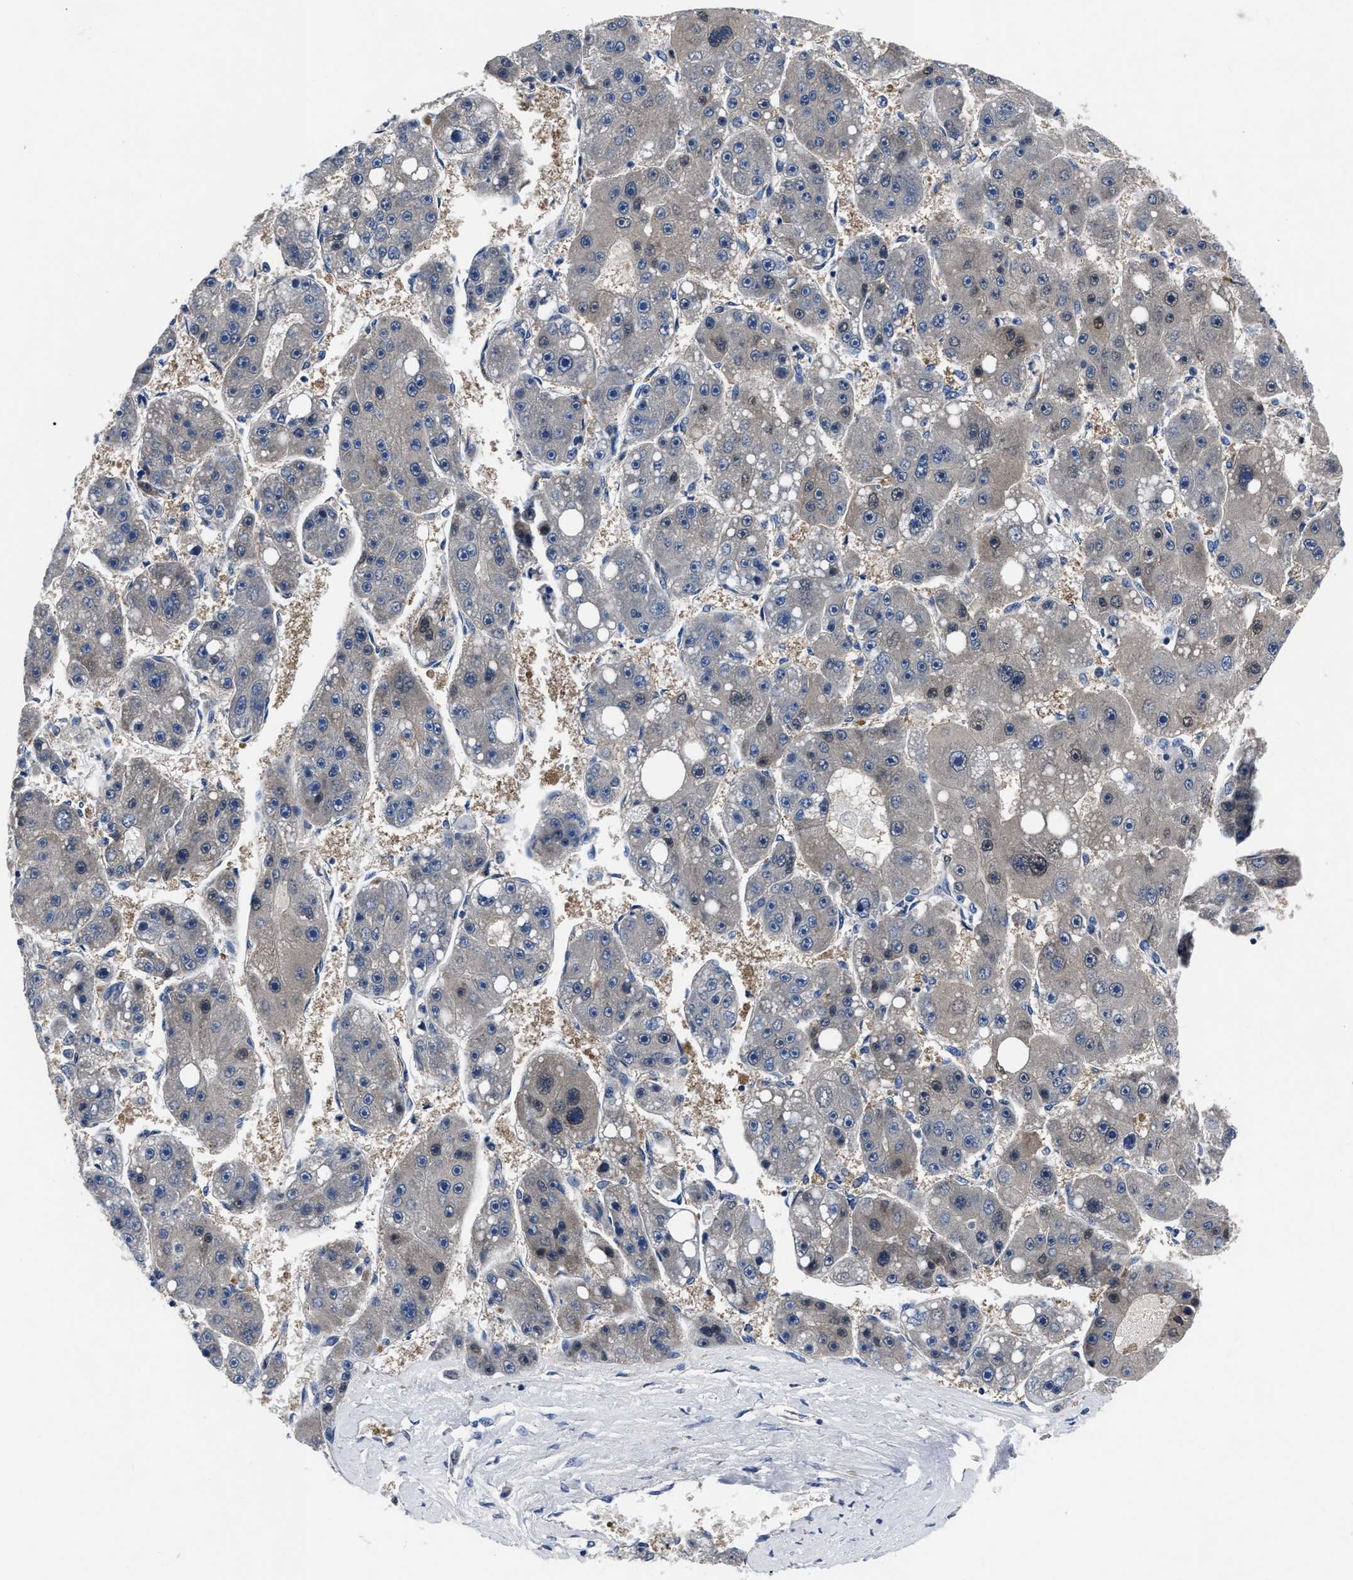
{"staining": {"intensity": "weak", "quantity": "<25%", "location": "nuclear"}, "tissue": "liver cancer", "cell_type": "Tumor cells", "image_type": "cancer", "snomed": [{"axis": "morphology", "description": "Carcinoma, Hepatocellular, NOS"}, {"axis": "topography", "description": "Liver"}], "caption": "Immunohistochemical staining of human liver hepatocellular carcinoma exhibits no significant staining in tumor cells. (Stains: DAB (3,3'-diaminobenzidine) immunohistochemistry (IHC) with hematoxylin counter stain, Microscopy: brightfield microscopy at high magnification).", "gene": "OR10G3", "patient": {"sex": "female", "age": 61}}